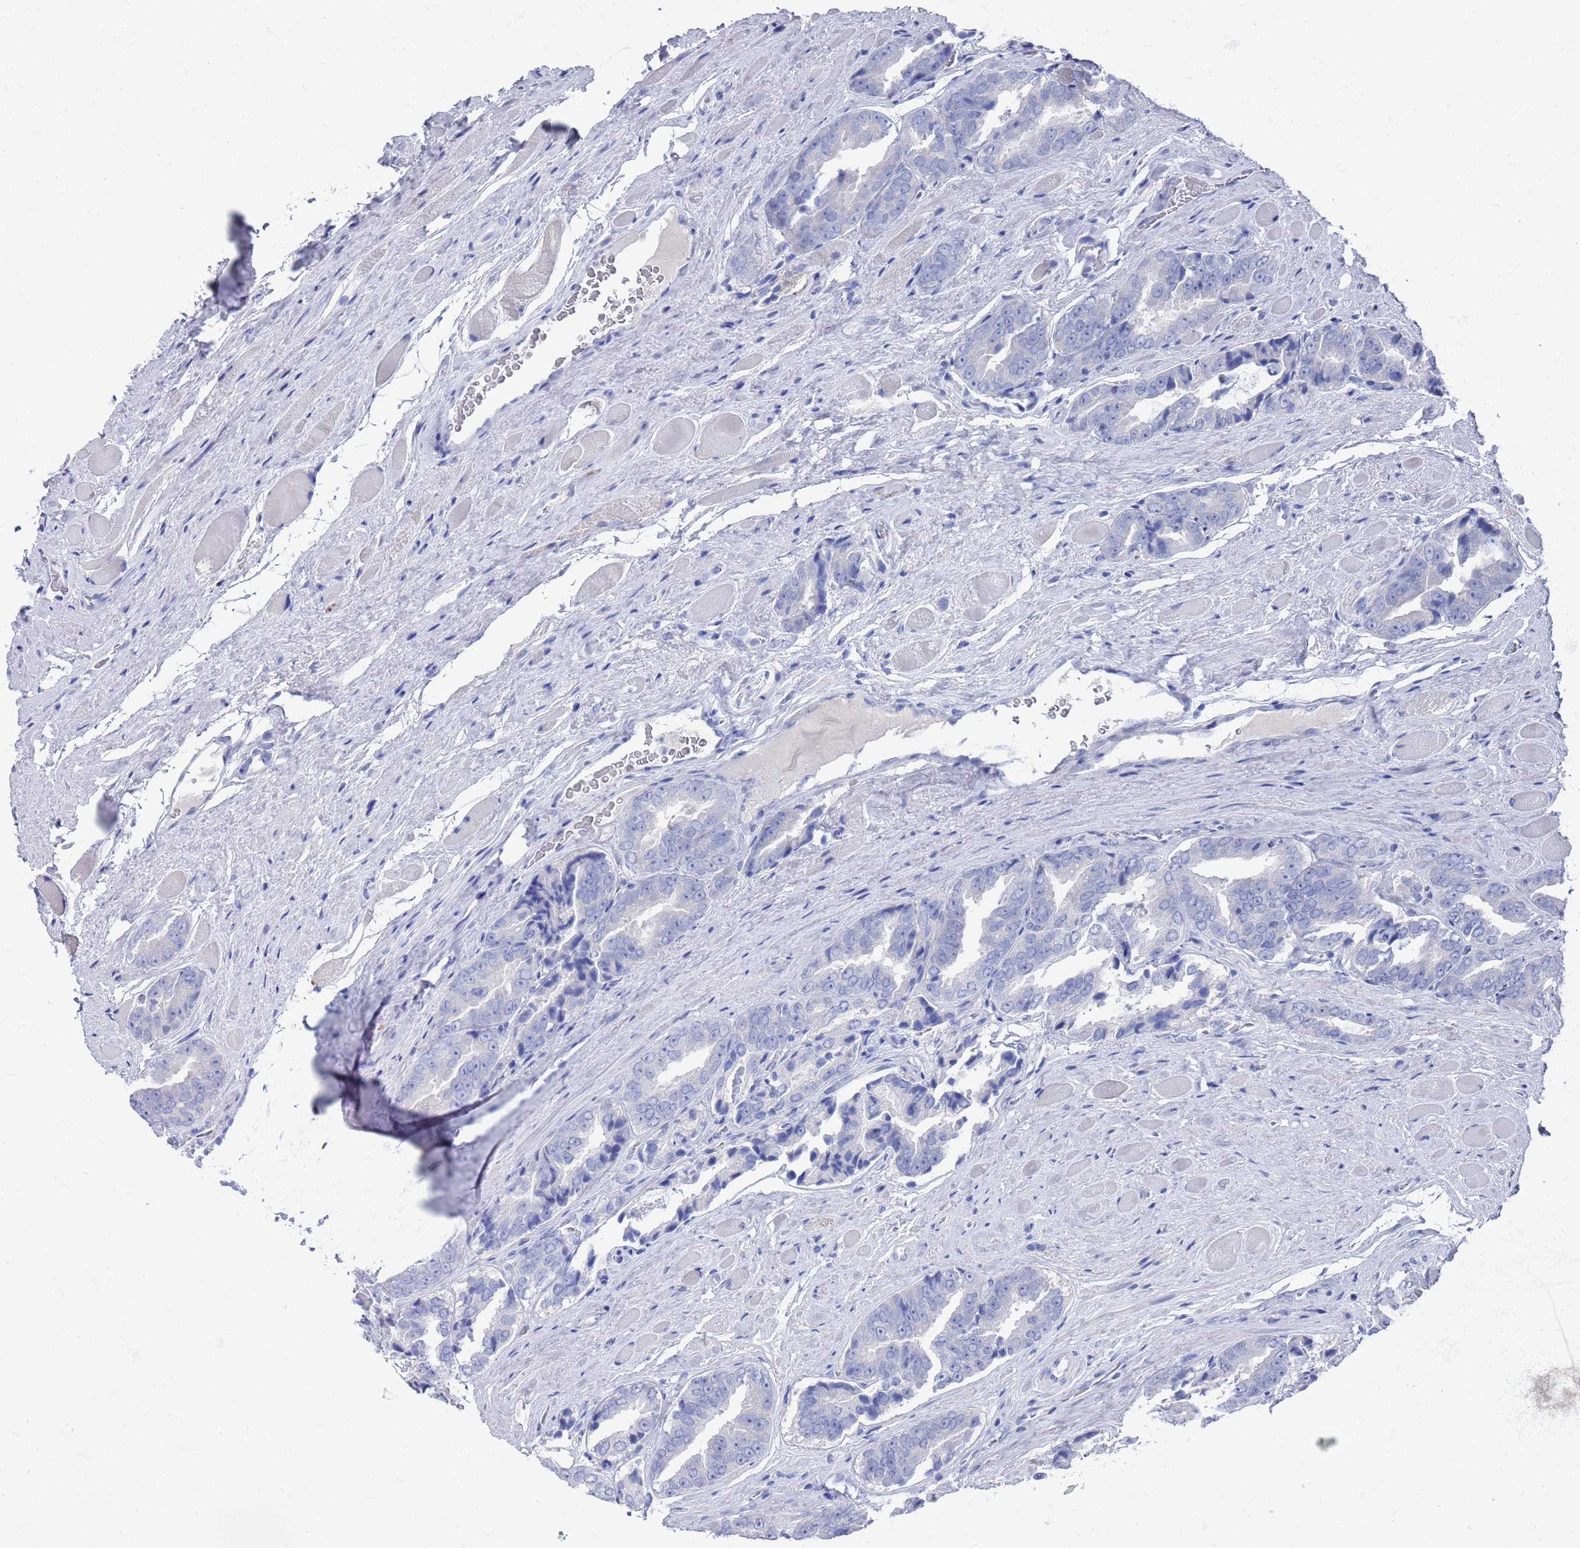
{"staining": {"intensity": "negative", "quantity": "none", "location": "none"}, "tissue": "prostate cancer", "cell_type": "Tumor cells", "image_type": "cancer", "snomed": [{"axis": "morphology", "description": "Adenocarcinoma, High grade"}, {"axis": "topography", "description": "Prostate"}], "caption": "Immunohistochemical staining of human prostate cancer reveals no significant staining in tumor cells.", "gene": "MTMR2", "patient": {"sex": "male", "age": 72}}